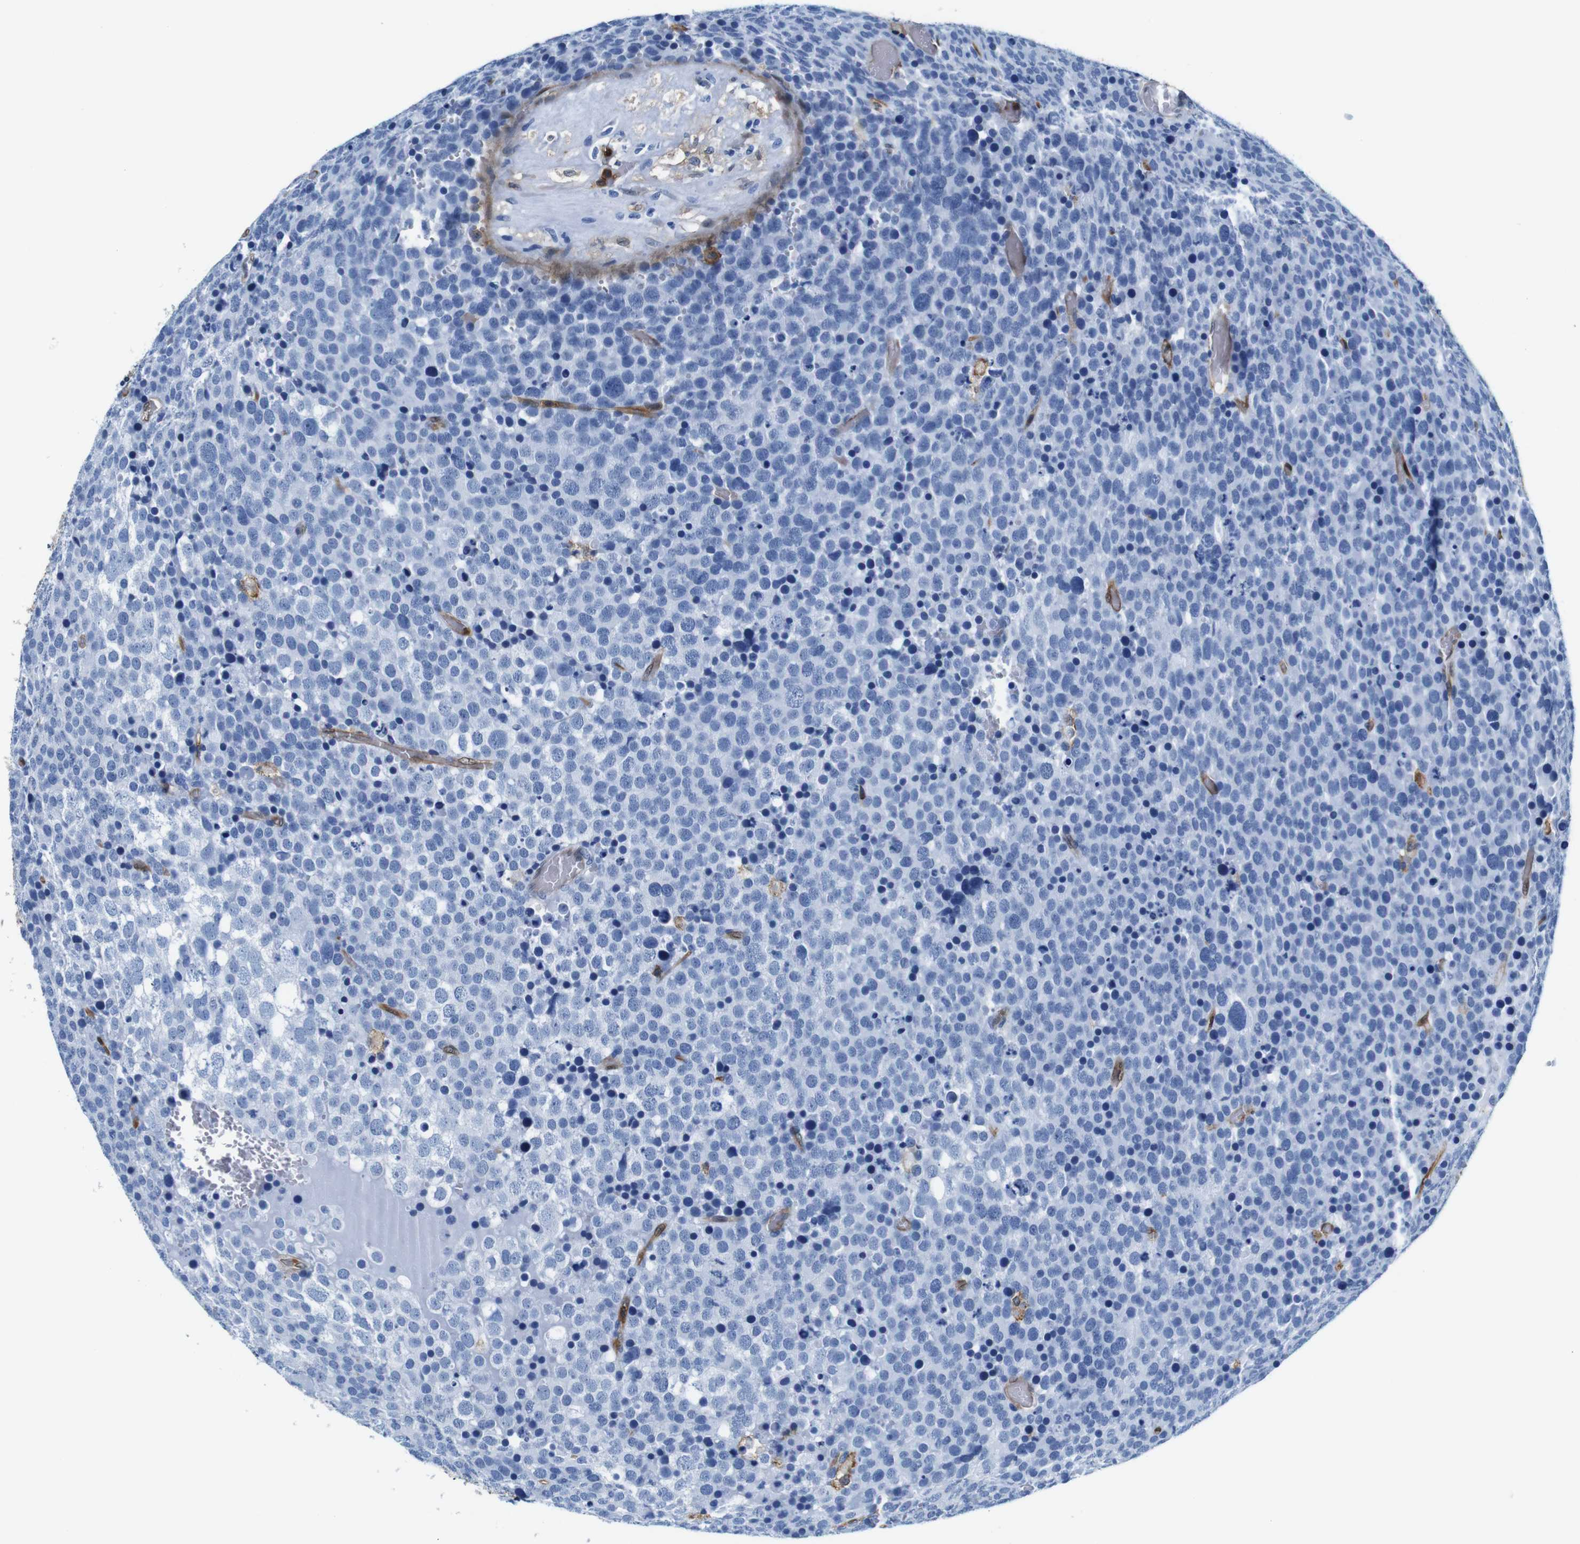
{"staining": {"intensity": "negative", "quantity": "none", "location": "none"}, "tissue": "testis cancer", "cell_type": "Tumor cells", "image_type": "cancer", "snomed": [{"axis": "morphology", "description": "Seminoma, NOS"}, {"axis": "topography", "description": "Testis"}], "caption": "This is a histopathology image of IHC staining of testis cancer, which shows no expression in tumor cells.", "gene": "ANXA1", "patient": {"sex": "male", "age": 71}}